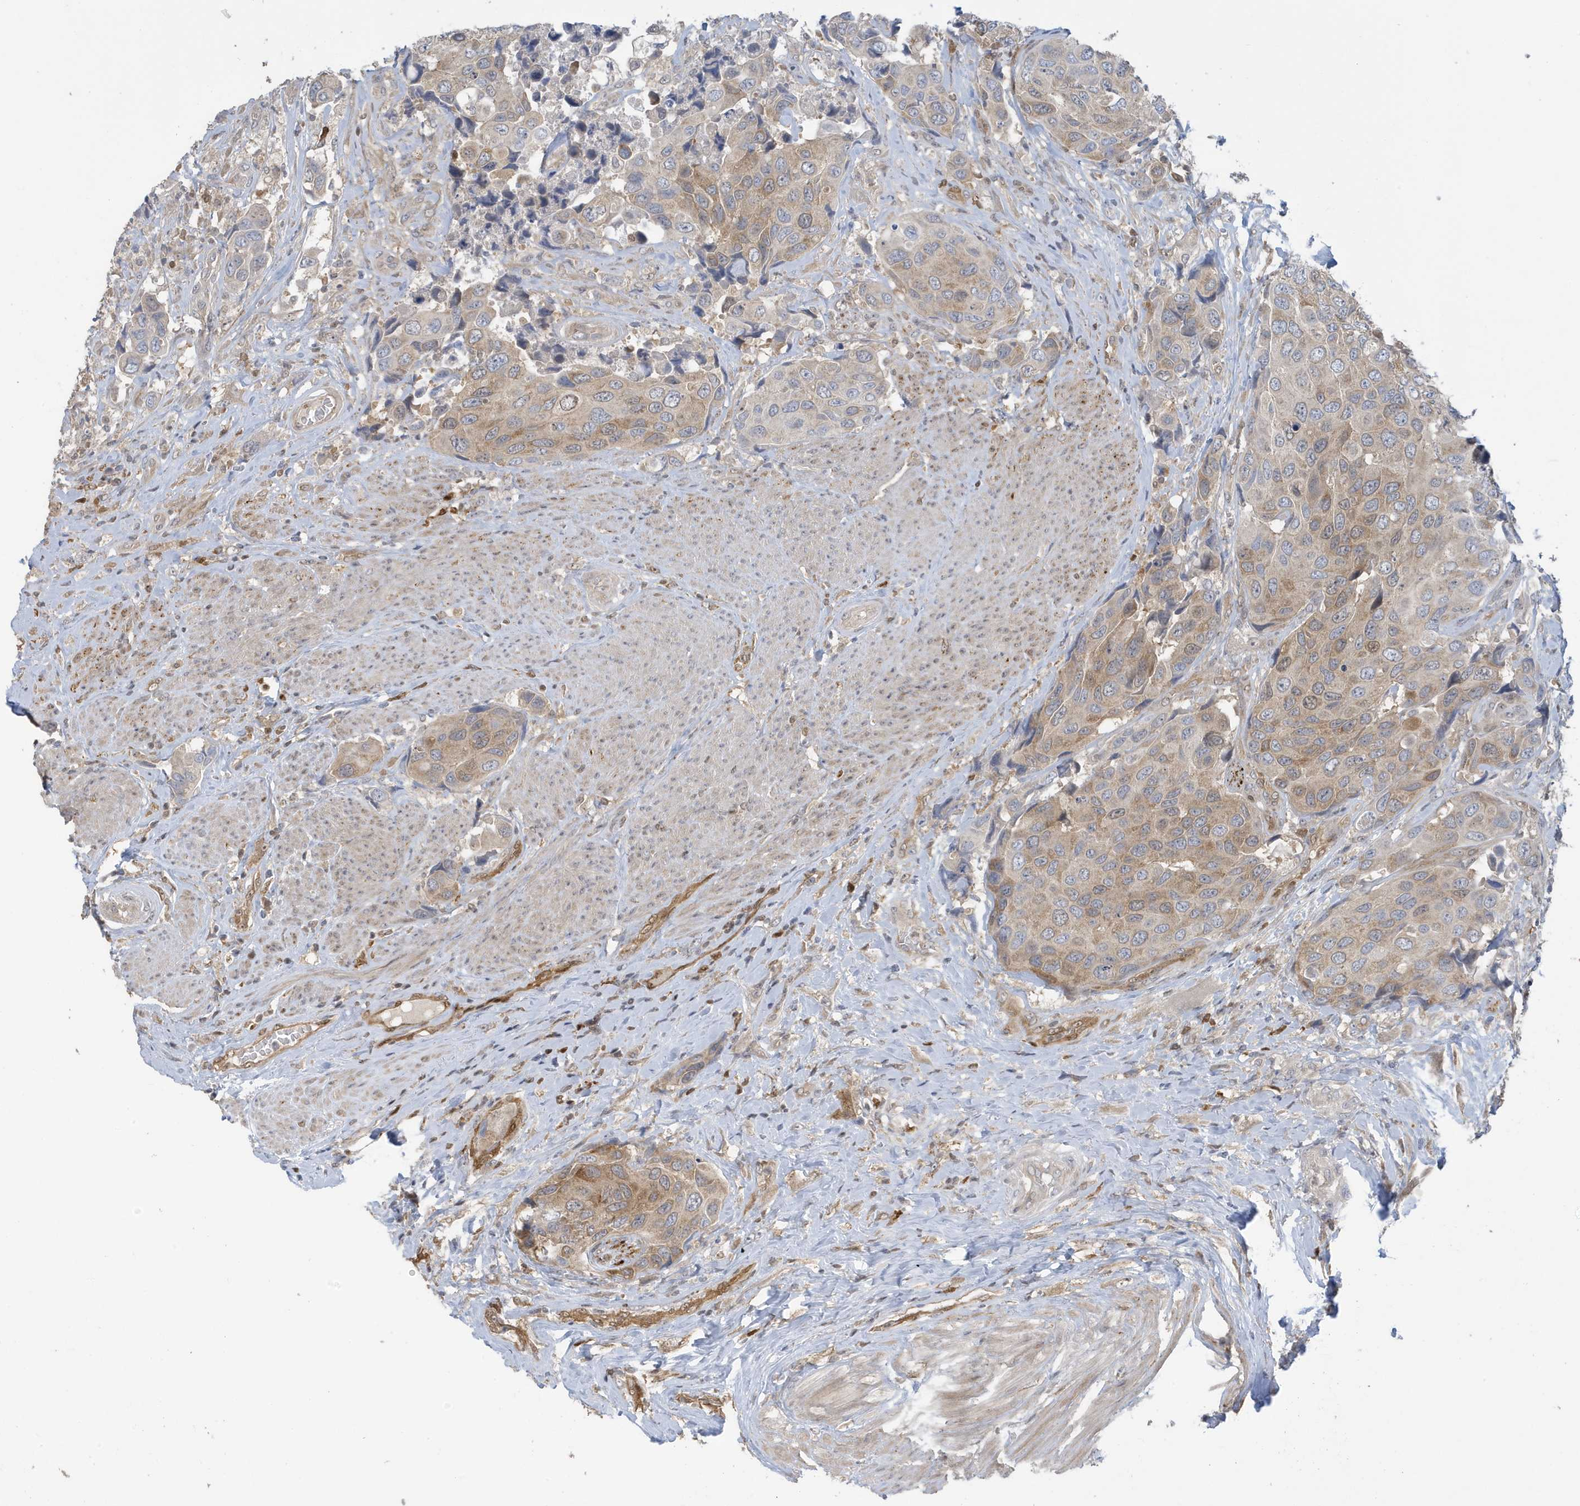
{"staining": {"intensity": "weak", "quantity": ">75%", "location": "cytoplasmic/membranous"}, "tissue": "urothelial cancer", "cell_type": "Tumor cells", "image_type": "cancer", "snomed": [{"axis": "morphology", "description": "Urothelial carcinoma, High grade"}, {"axis": "topography", "description": "Urinary bladder"}], "caption": "Protein analysis of urothelial carcinoma (high-grade) tissue displays weak cytoplasmic/membranous expression in about >75% of tumor cells. (Stains: DAB (3,3'-diaminobenzidine) in brown, nuclei in blue, Microscopy: brightfield microscopy at high magnification).", "gene": "NCOA7", "patient": {"sex": "male", "age": 74}}